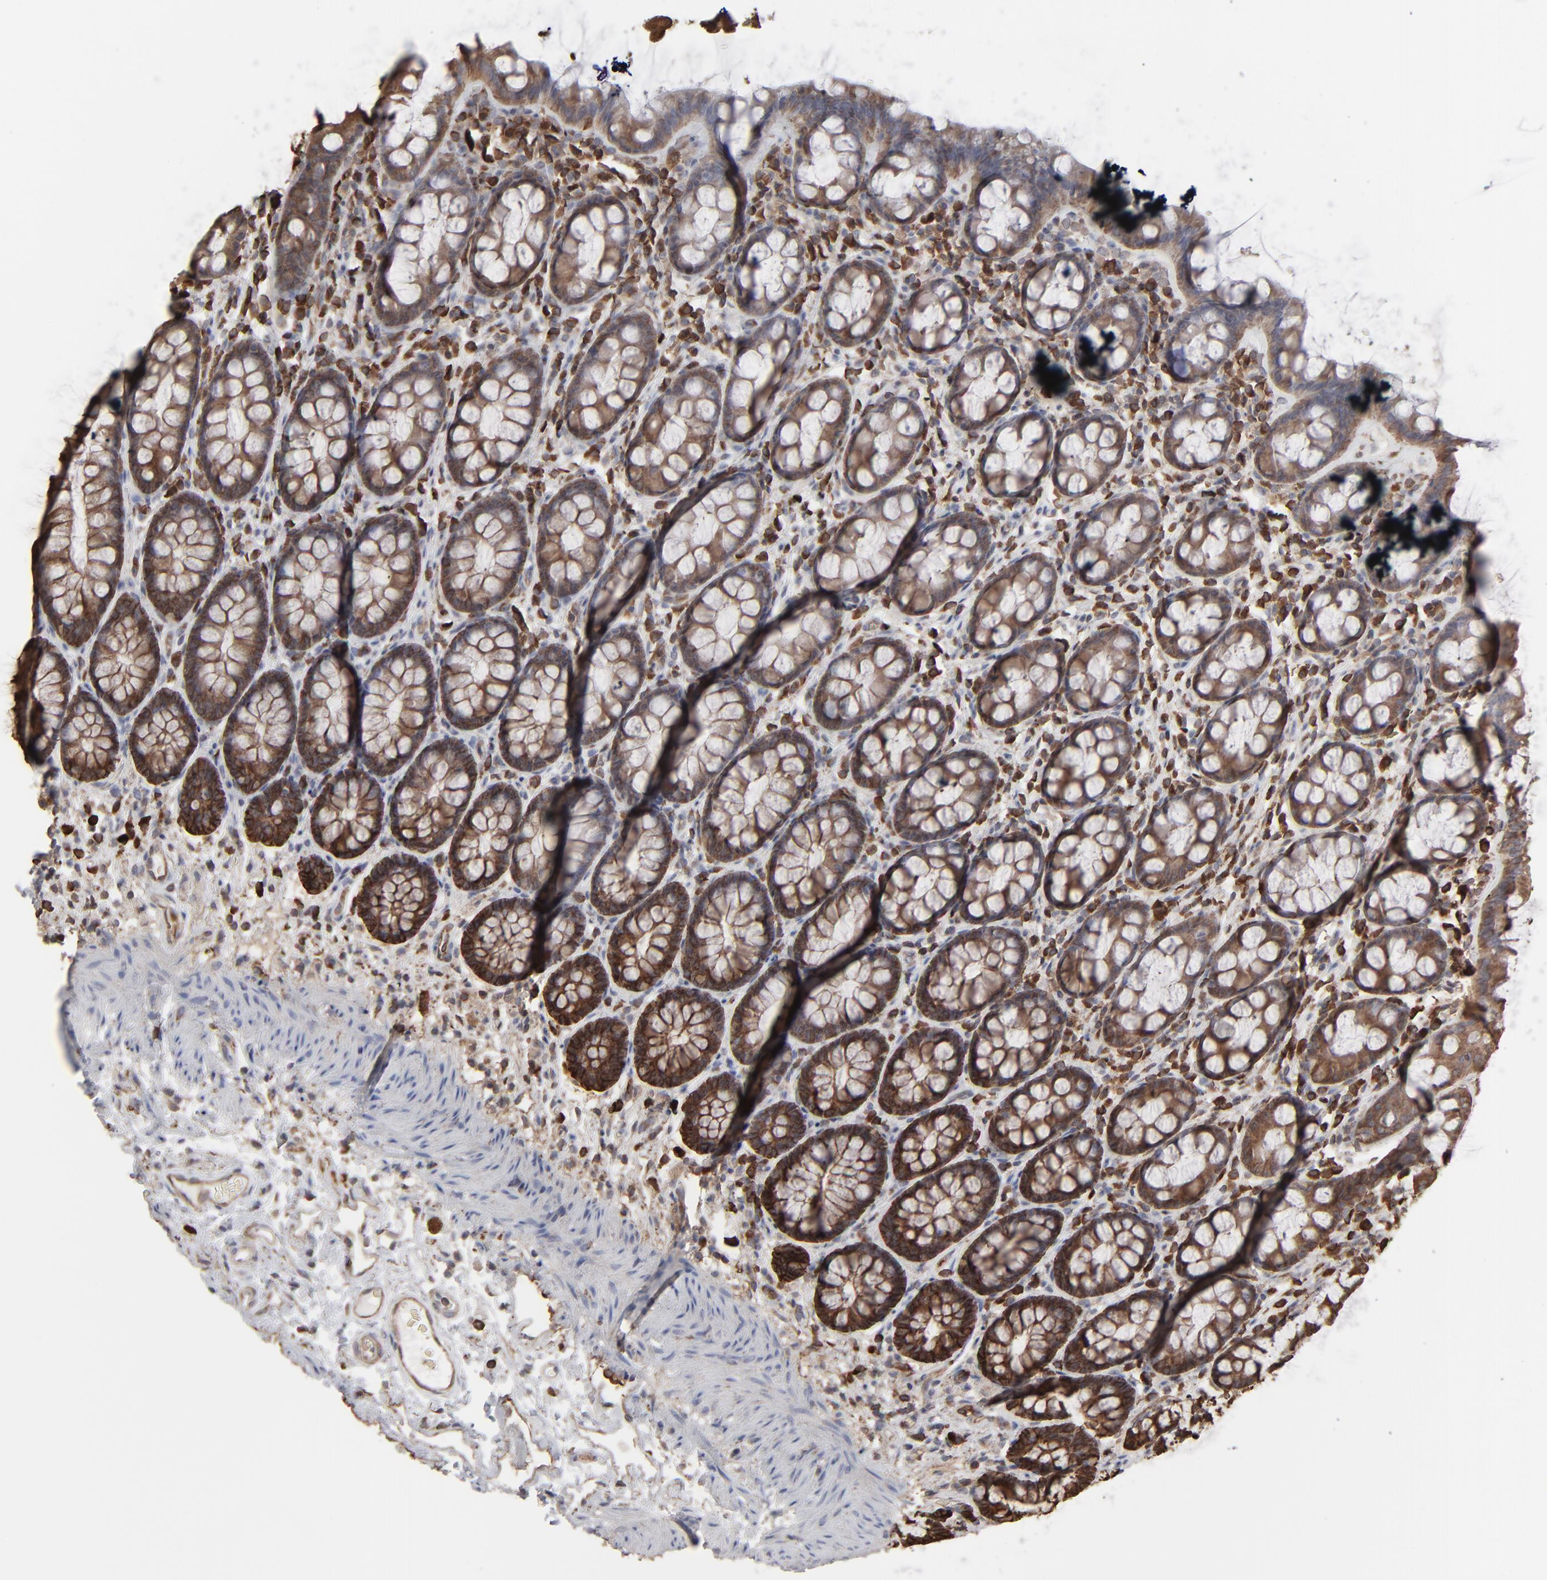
{"staining": {"intensity": "moderate", "quantity": ">75%", "location": "cytoplasmic/membranous"}, "tissue": "rectum", "cell_type": "Glandular cells", "image_type": "normal", "snomed": [{"axis": "morphology", "description": "Normal tissue, NOS"}, {"axis": "topography", "description": "Rectum"}], "caption": "Immunohistochemistry histopathology image of benign rectum: rectum stained using IHC displays medium levels of moderate protein expression localized specifically in the cytoplasmic/membranous of glandular cells, appearing as a cytoplasmic/membranous brown color.", "gene": "NME1", "patient": {"sex": "male", "age": 92}}